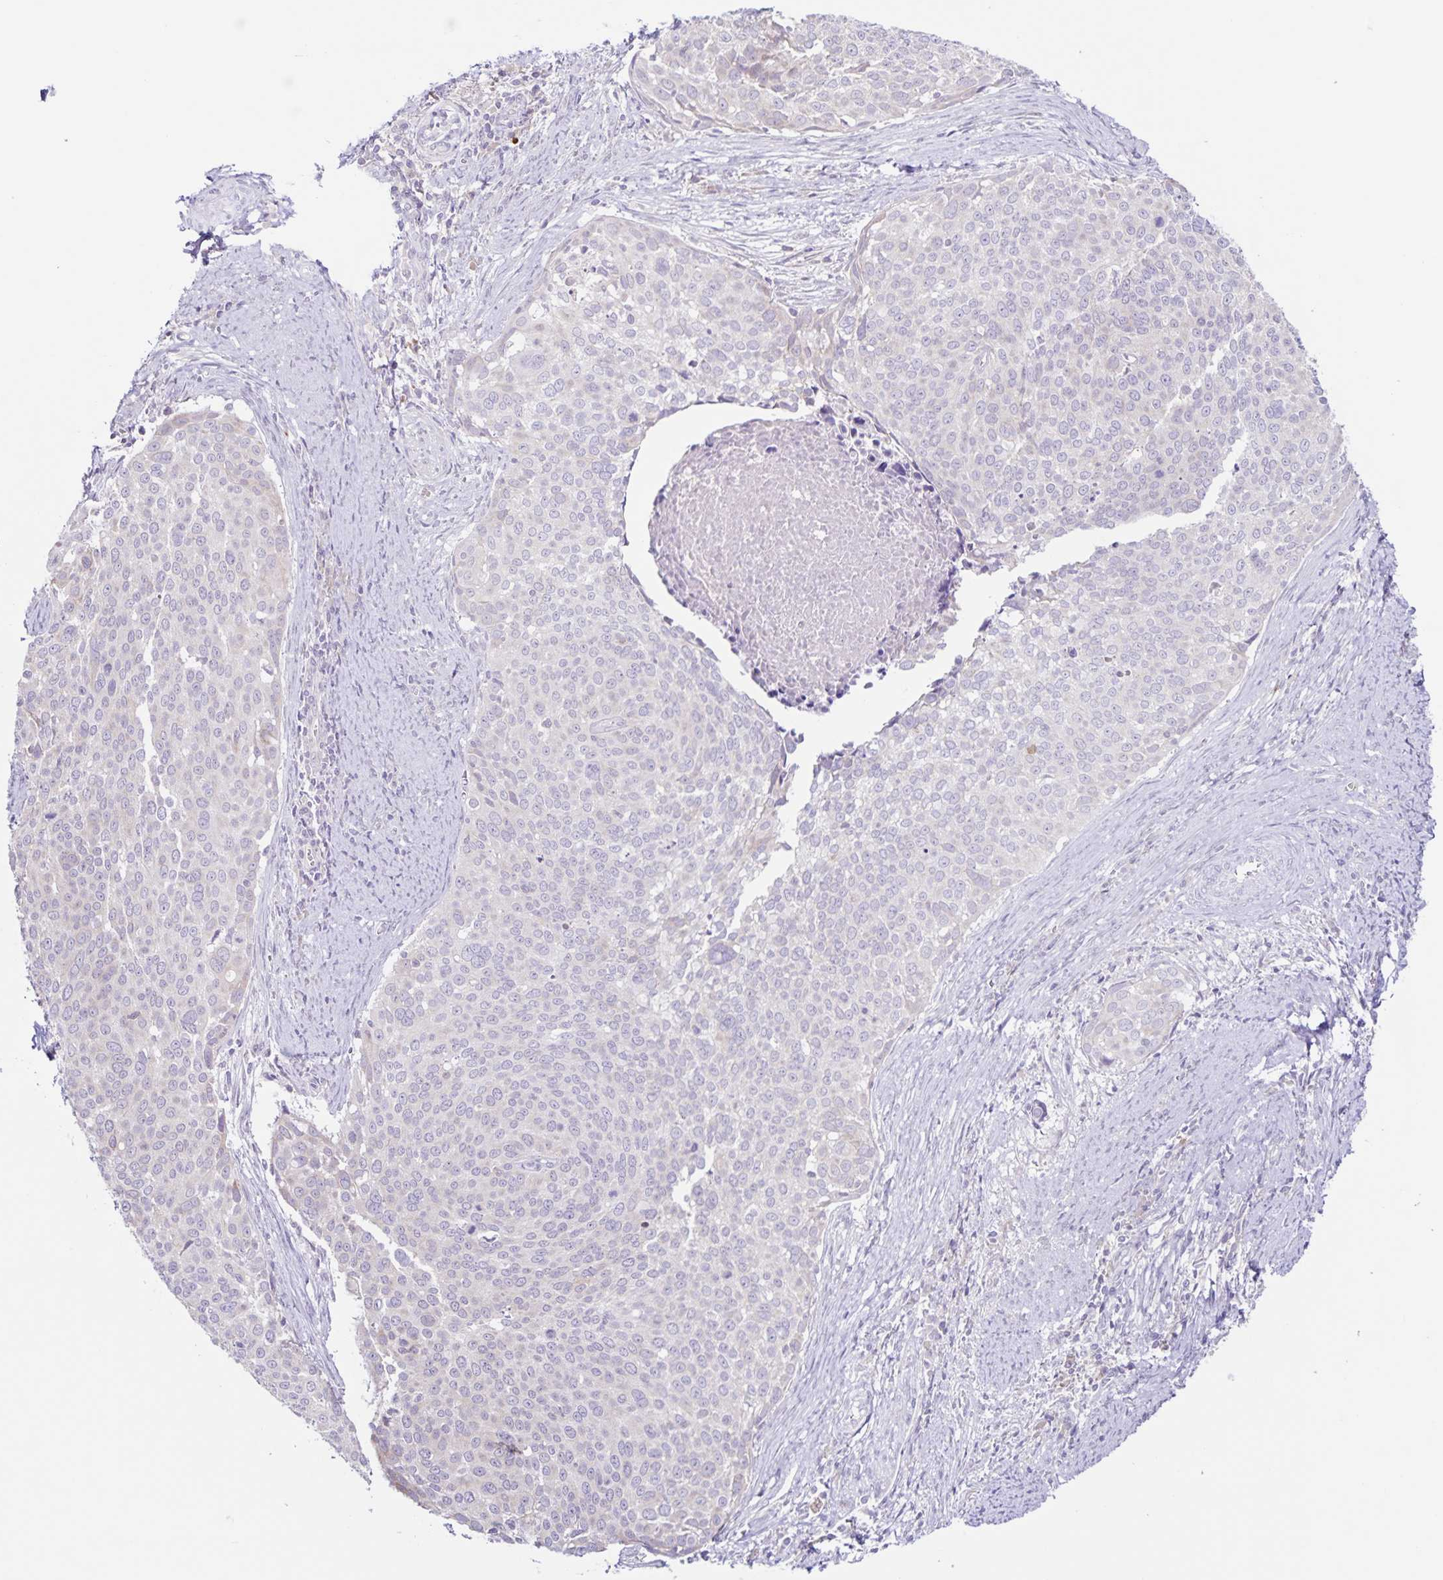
{"staining": {"intensity": "negative", "quantity": "none", "location": "none"}, "tissue": "cervical cancer", "cell_type": "Tumor cells", "image_type": "cancer", "snomed": [{"axis": "morphology", "description": "Squamous cell carcinoma, NOS"}, {"axis": "topography", "description": "Cervix"}], "caption": "The photomicrograph reveals no significant expression in tumor cells of squamous cell carcinoma (cervical).", "gene": "STPG4", "patient": {"sex": "female", "age": 39}}